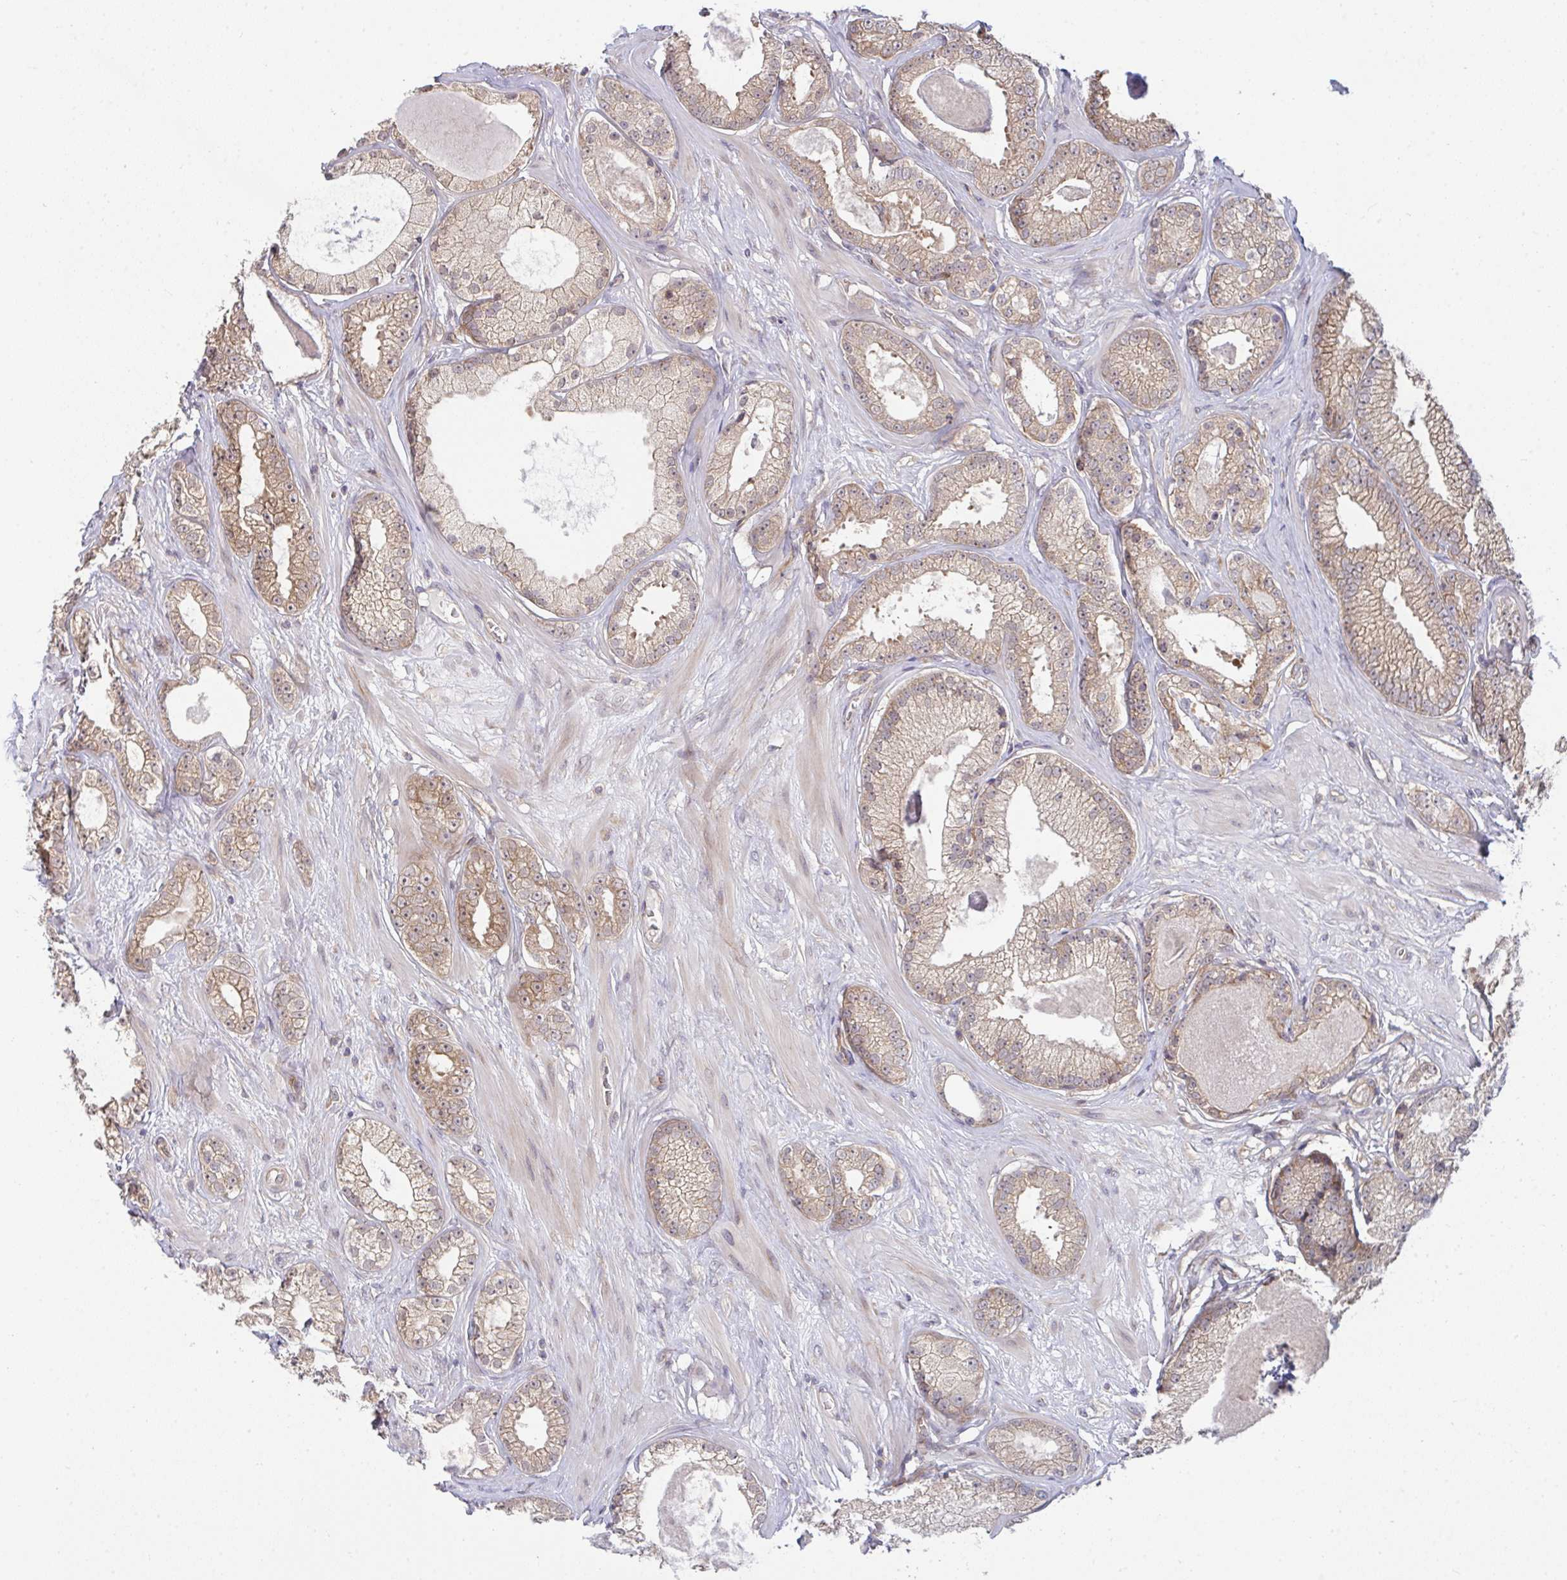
{"staining": {"intensity": "weak", "quantity": ">75%", "location": "cytoplasmic/membranous"}, "tissue": "prostate cancer", "cell_type": "Tumor cells", "image_type": "cancer", "snomed": [{"axis": "morphology", "description": "Adenocarcinoma, High grade"}, {"axis": "topography", "description": "Prostate"}], "caption": "Prostate high-grade adenocarcinoma was stained to show a protein in brown. There is low levels of weak cytoplasmic/membranous staining in about >75% of tumor cells.", "gene": "CASP9", "patient": {"sex": "male", "age": 66}}